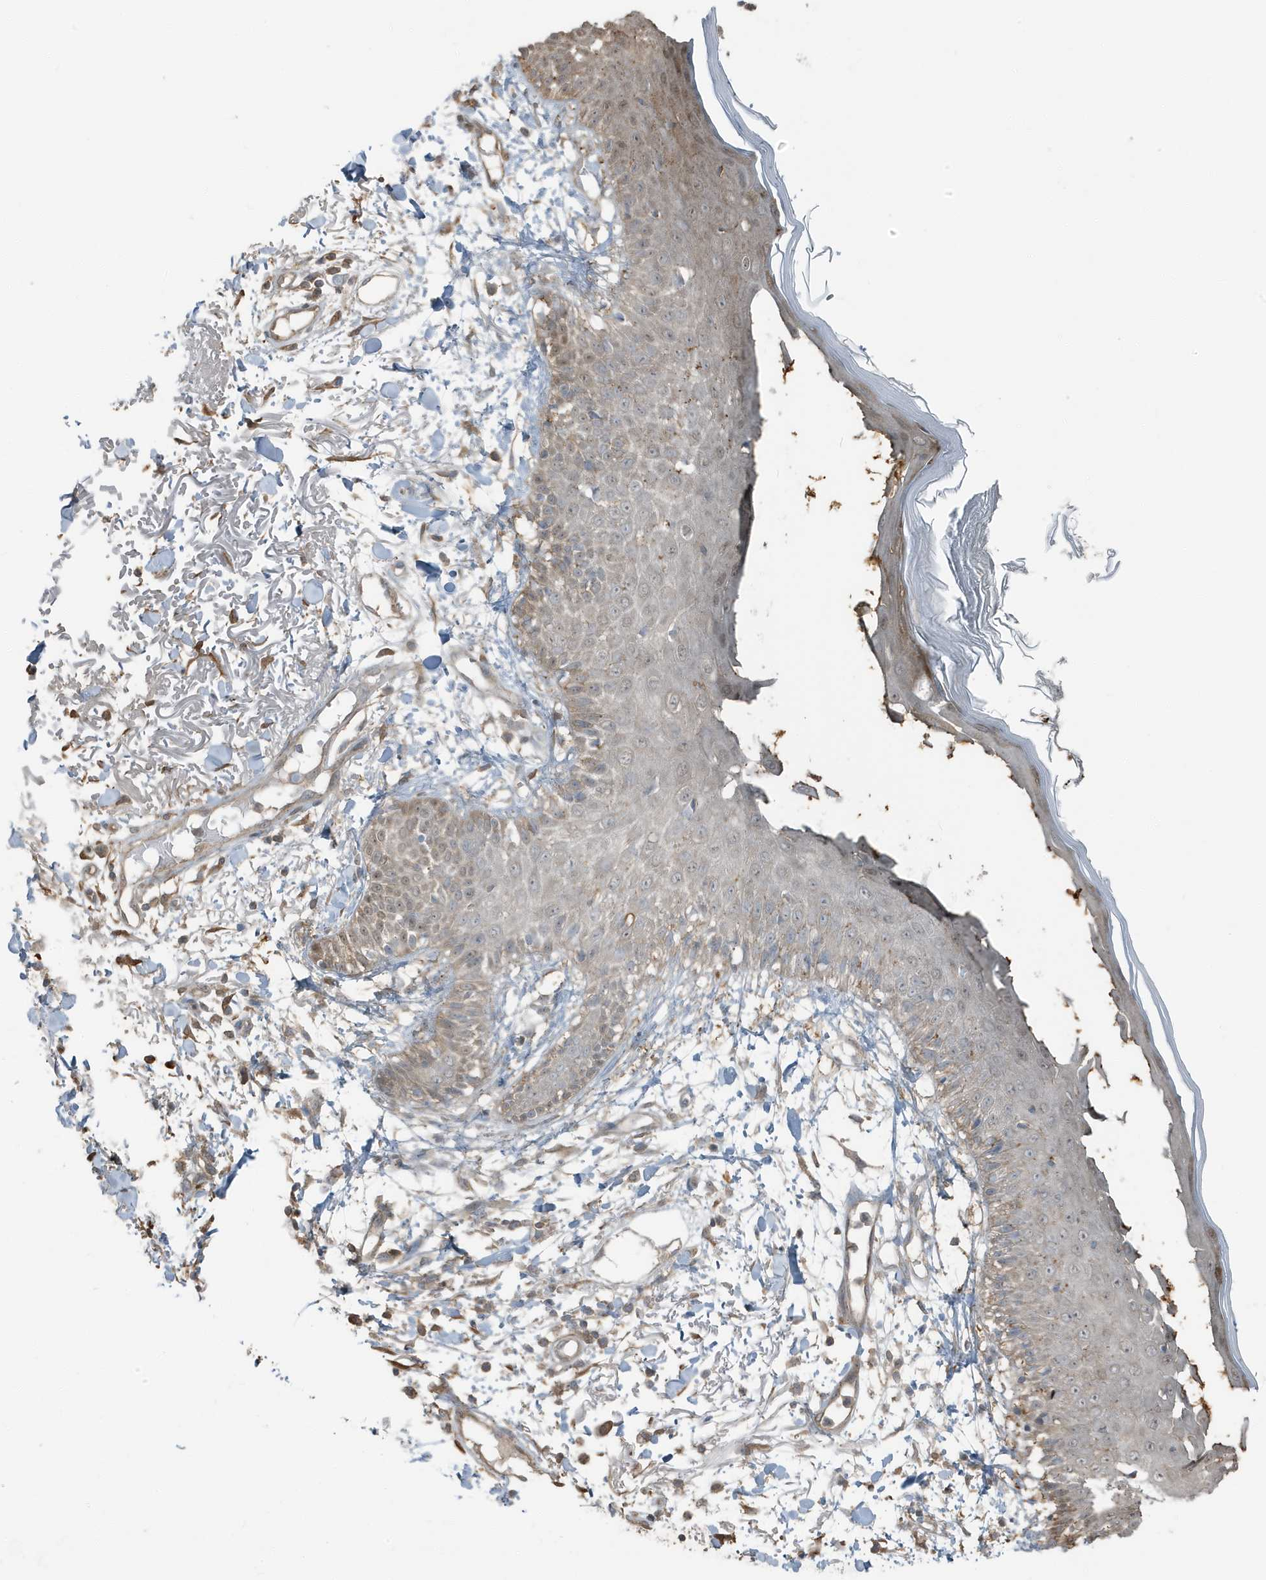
{"staining": {"intensity": "weak", "quantity": "25%-75%", "location": "cytoplasmic/membranous"}, "tissue": "skin", "cell_type": "Fibroblasts", "image_type": "normal", "snomed": [{"axis": "morphology", "description": "Normal tissue, NOS"}, {"axis": "morphology", "description": "Squamous cell carcinoma, NOS"}, {"axis": "topography", "description": "Skin"}, {"axis": "topography", "description": "Peripheral nerve tissue"}], "caption": "Brown immunohistochemical staining in benign human skin reveals weak cytoplasmic/membranous staining in about 25%-75% of fibroblasts. The staining is performed using DAB (3,3'-diaminobenzidine) brown chromogen to label protein expression. The nuclei are counter-stained blue using hematoxylin.", "gene": "AZI2", "patient": {"sex": "male", "age": 83}}